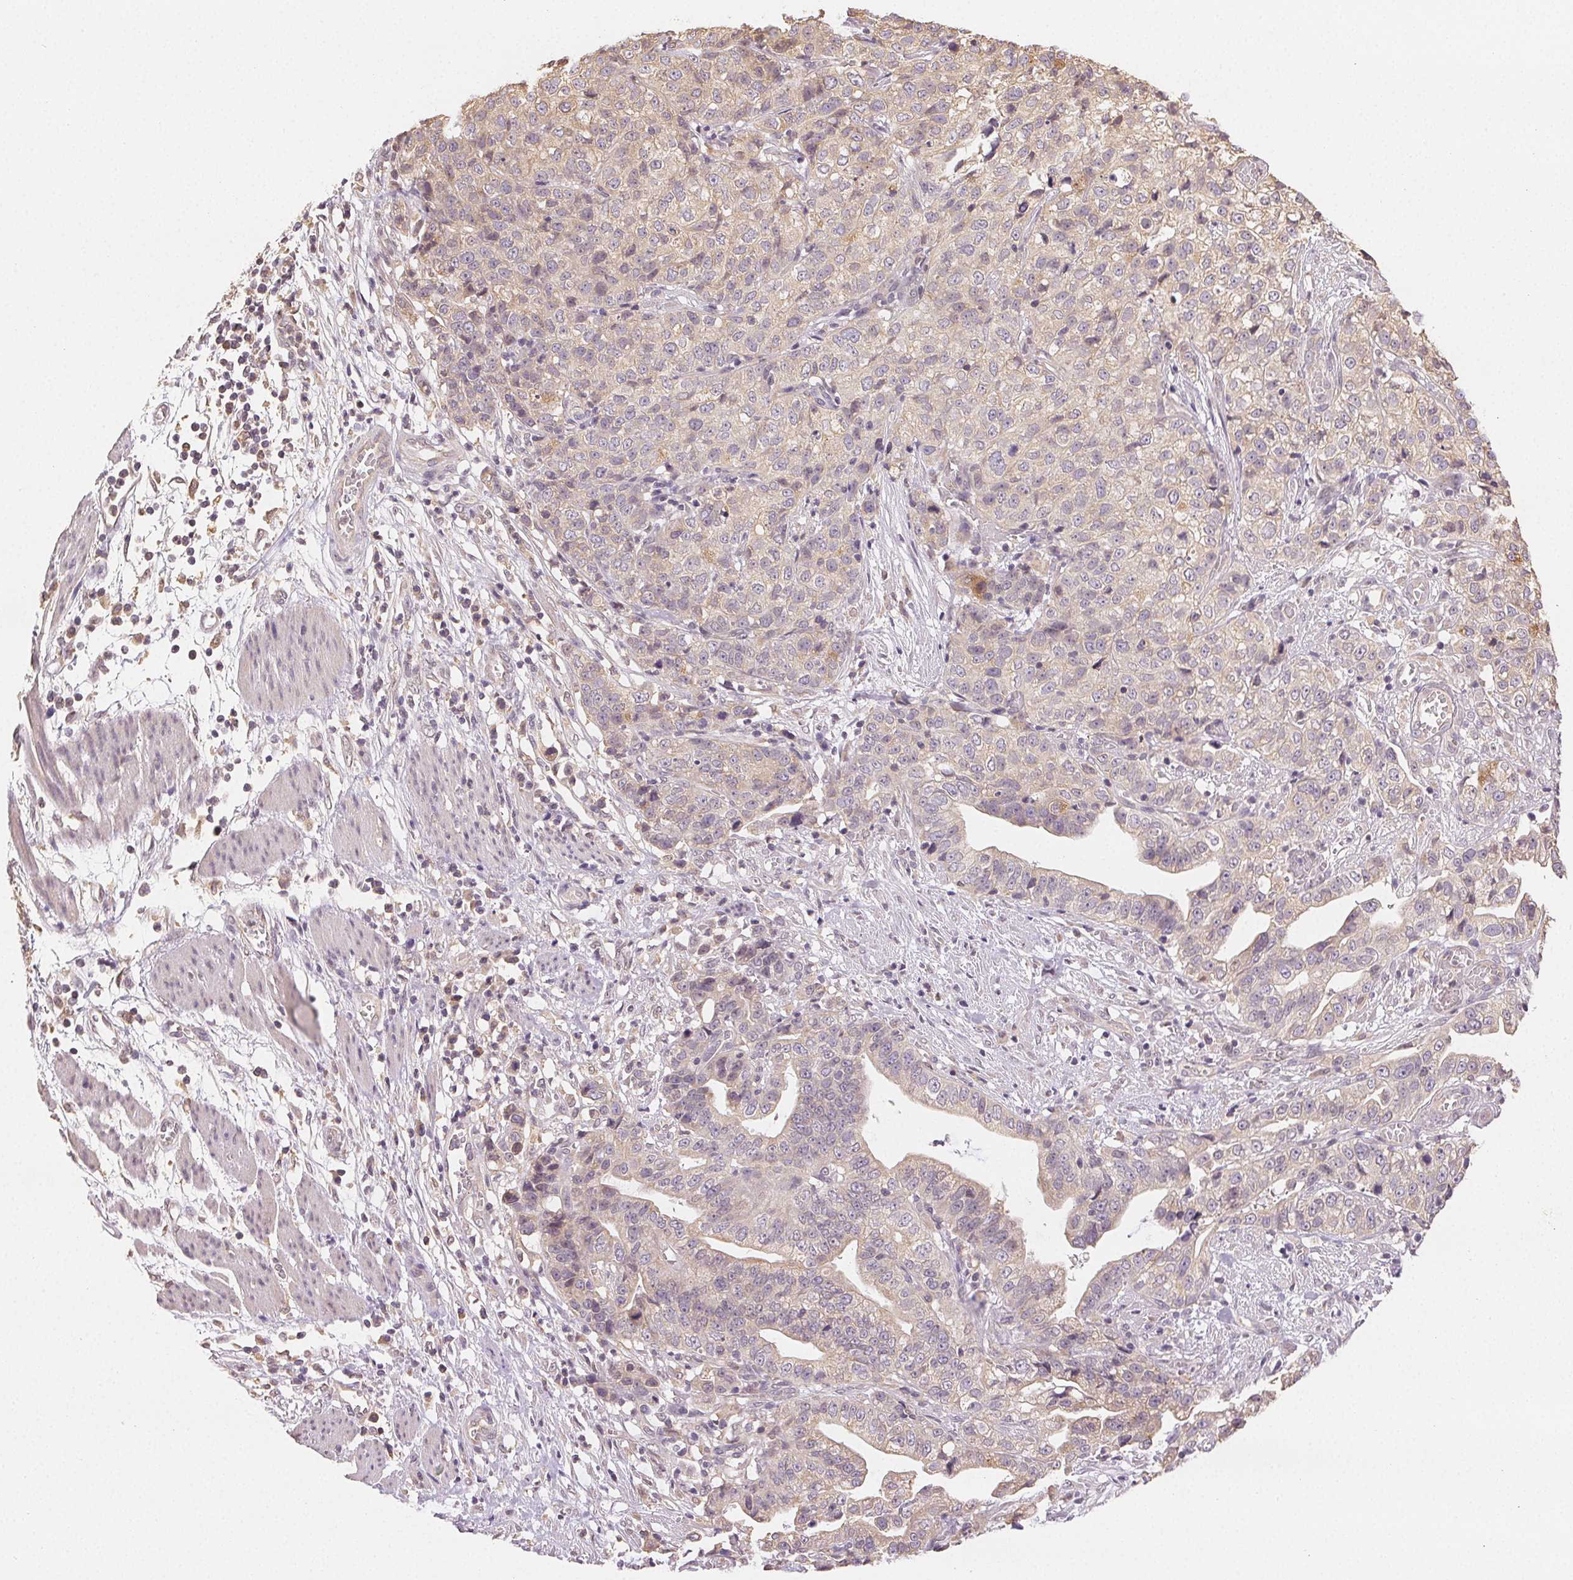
{"staining": {"intensity": "negative", "quantity": "none", "location": "none"}, "tissue": "stomach cancer", "cell_type": "Tumor cells", "image_type": "cancer", "snomed": [{"axis": "morphology", "description": "Adenocarcinoma, NOS"}, {"axis": "topography", "description": "Stomach, upper"}], "caption": "A histopathology image of human stomach cancer (adenocarcinoma) is negative for staining in tumor cells.", "gene": "SEZ6L2", "patient": {"sex": "female", "age": 67}}